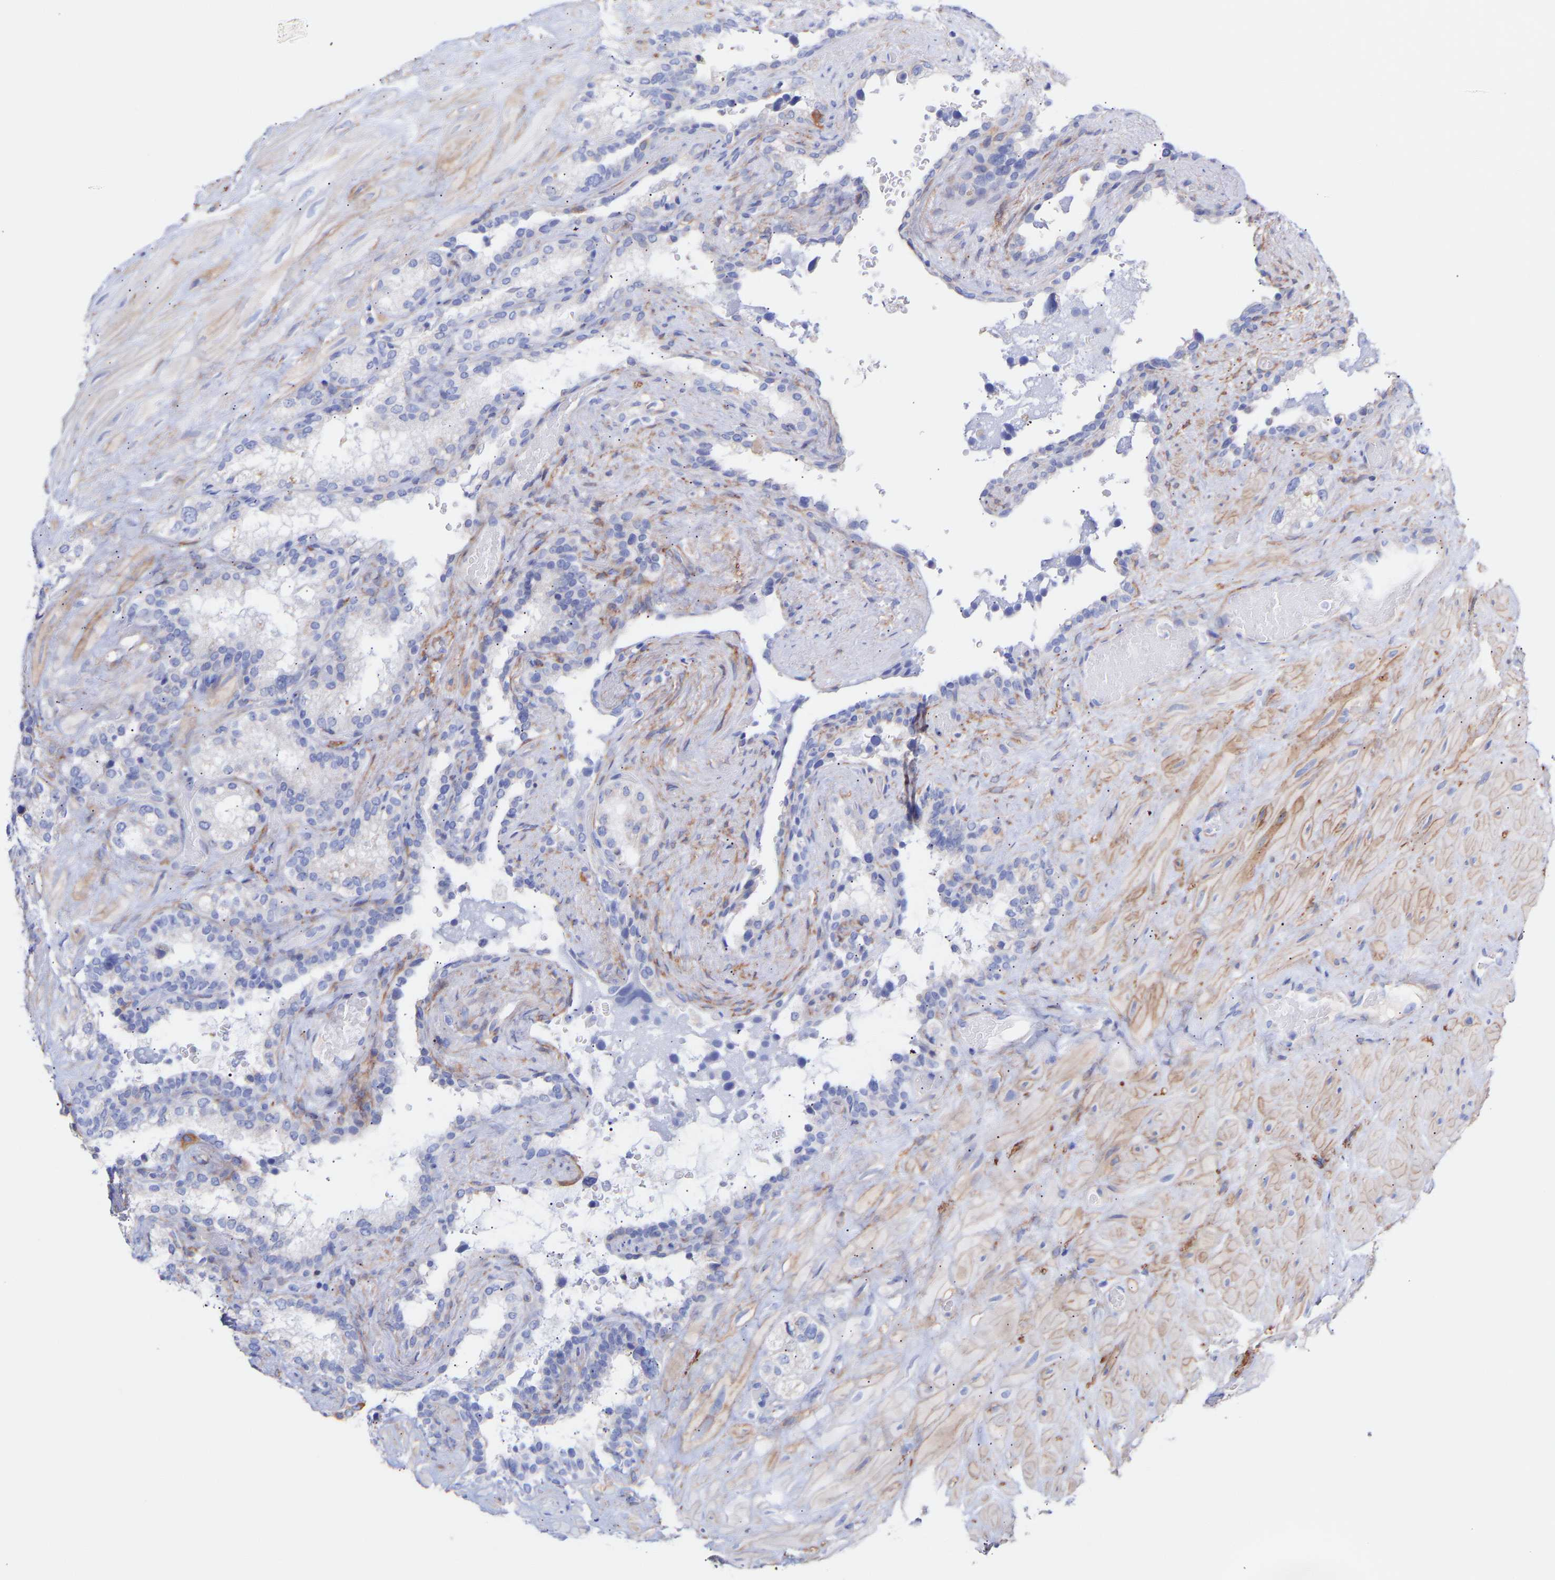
{"staining": {"intensity": "negative", "quantity": "none", "location": "none"}, "tissue": "seminal vesicle", "cell_type": "Glandular cells", "image_type": "normal", "snomed": [{"axis": "morphology", "description": "Normal tissue, NOS"}, {"axis": "topography", "description": "Seminal veicle"}], "caption": "The histopathology image displays no significant positivity in glandular cells of seminal vesicle.", "gene": "AMPH", "patient": {"sex": "male", "age": 68}}